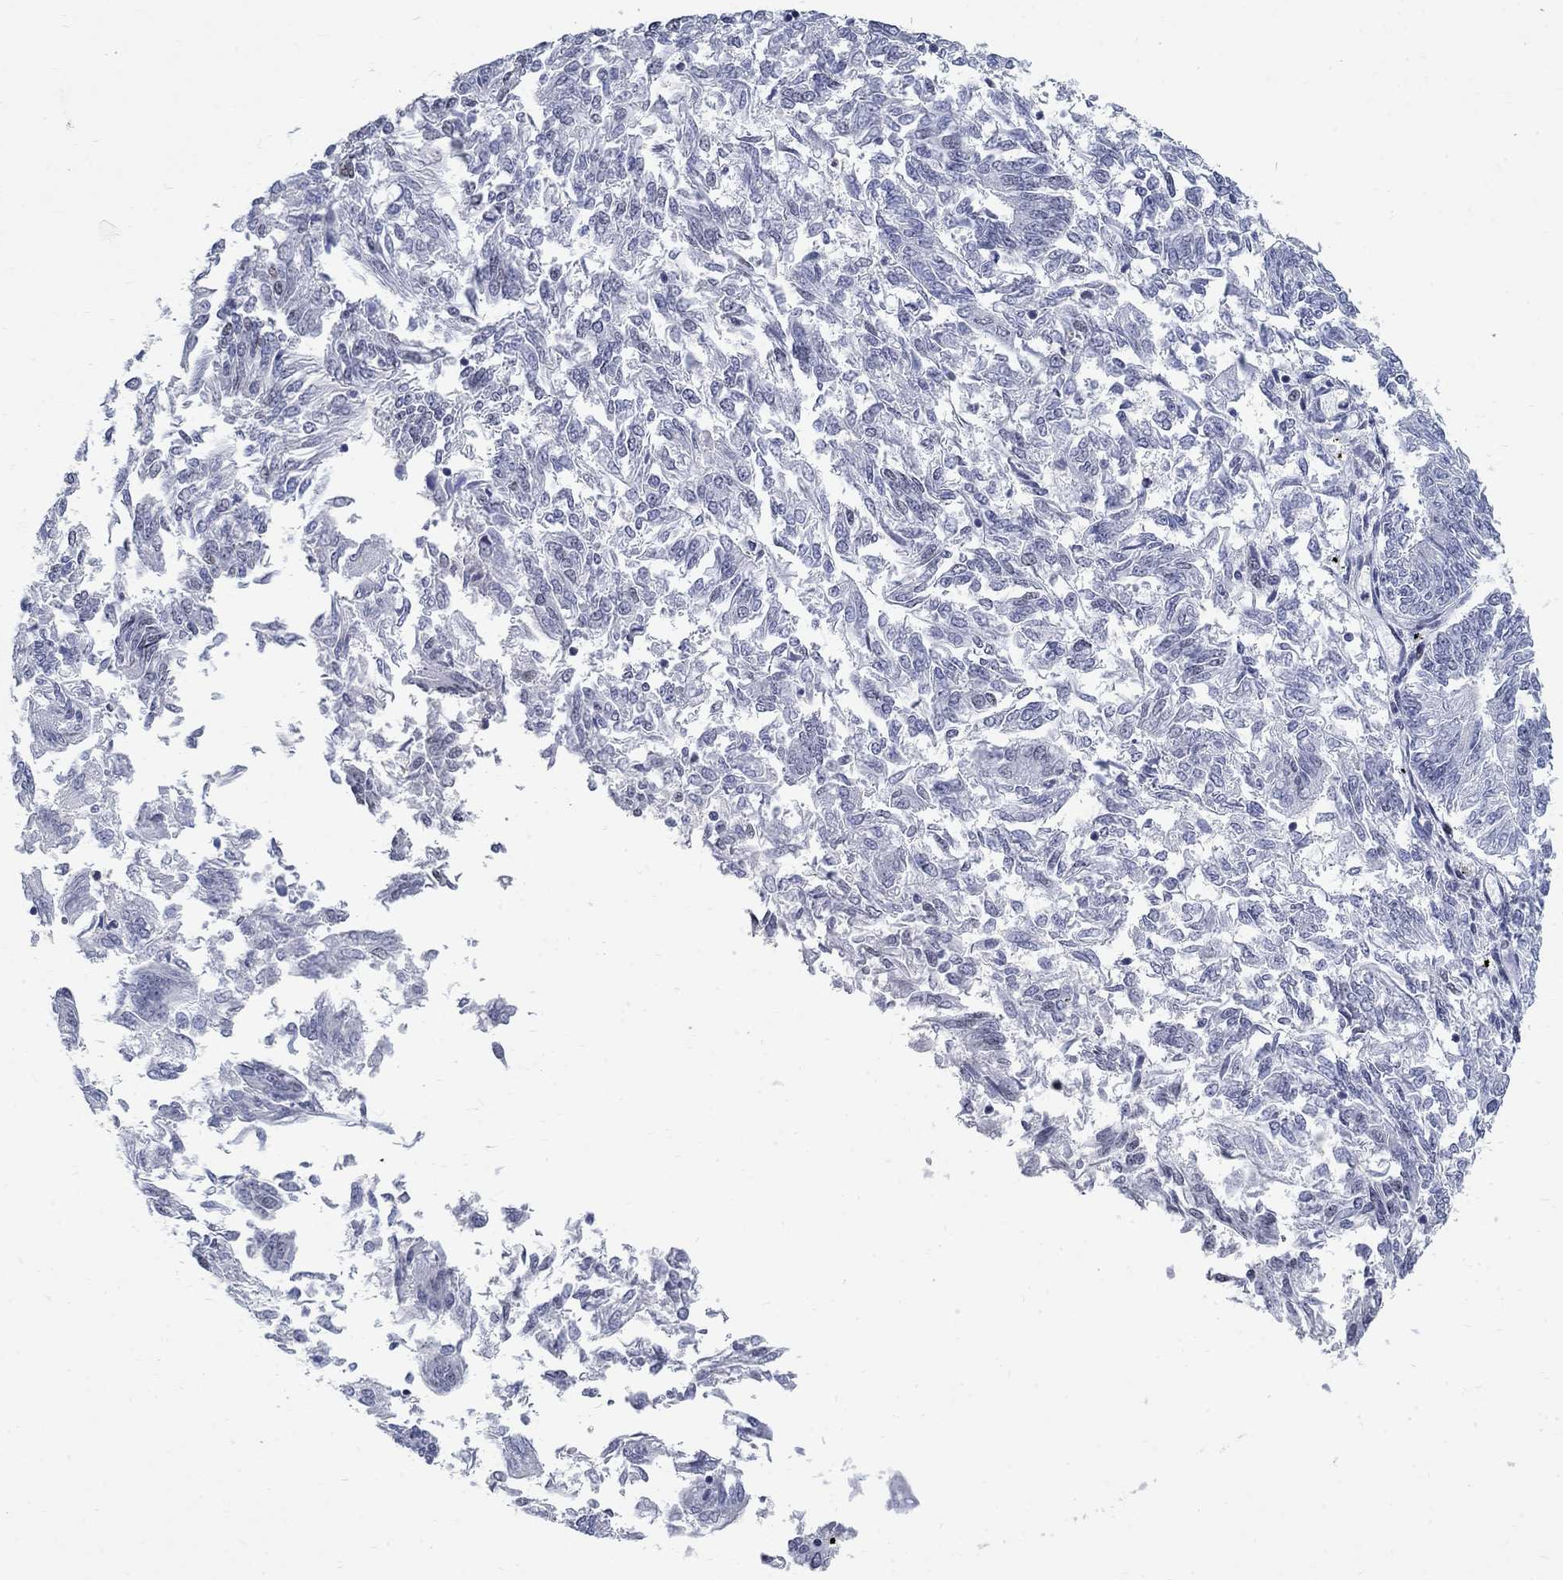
{"staining": {"intensity": "negative", "quantity": "none", "location": "none"}, "tissue": "endometrial cancer", "cell_type": "Tumor cells", "image_type": "cancer", "snomed": [{"axis": "morphology", "description": "Adenocarcinoma, NOS"}, {"axis": "topography", "description": "Endometrium"}], "caption": "A photomicrograph of adenocarcinoma (endometrial) stained for a protein reveals no brown staining in tumor cells. (Brightfield microscopy of DAB (3,3'-diaminobenzidine) IHC at high magnification).", "gene": "BHLHE22", "patient": {"sex": "female", "age": 58}}